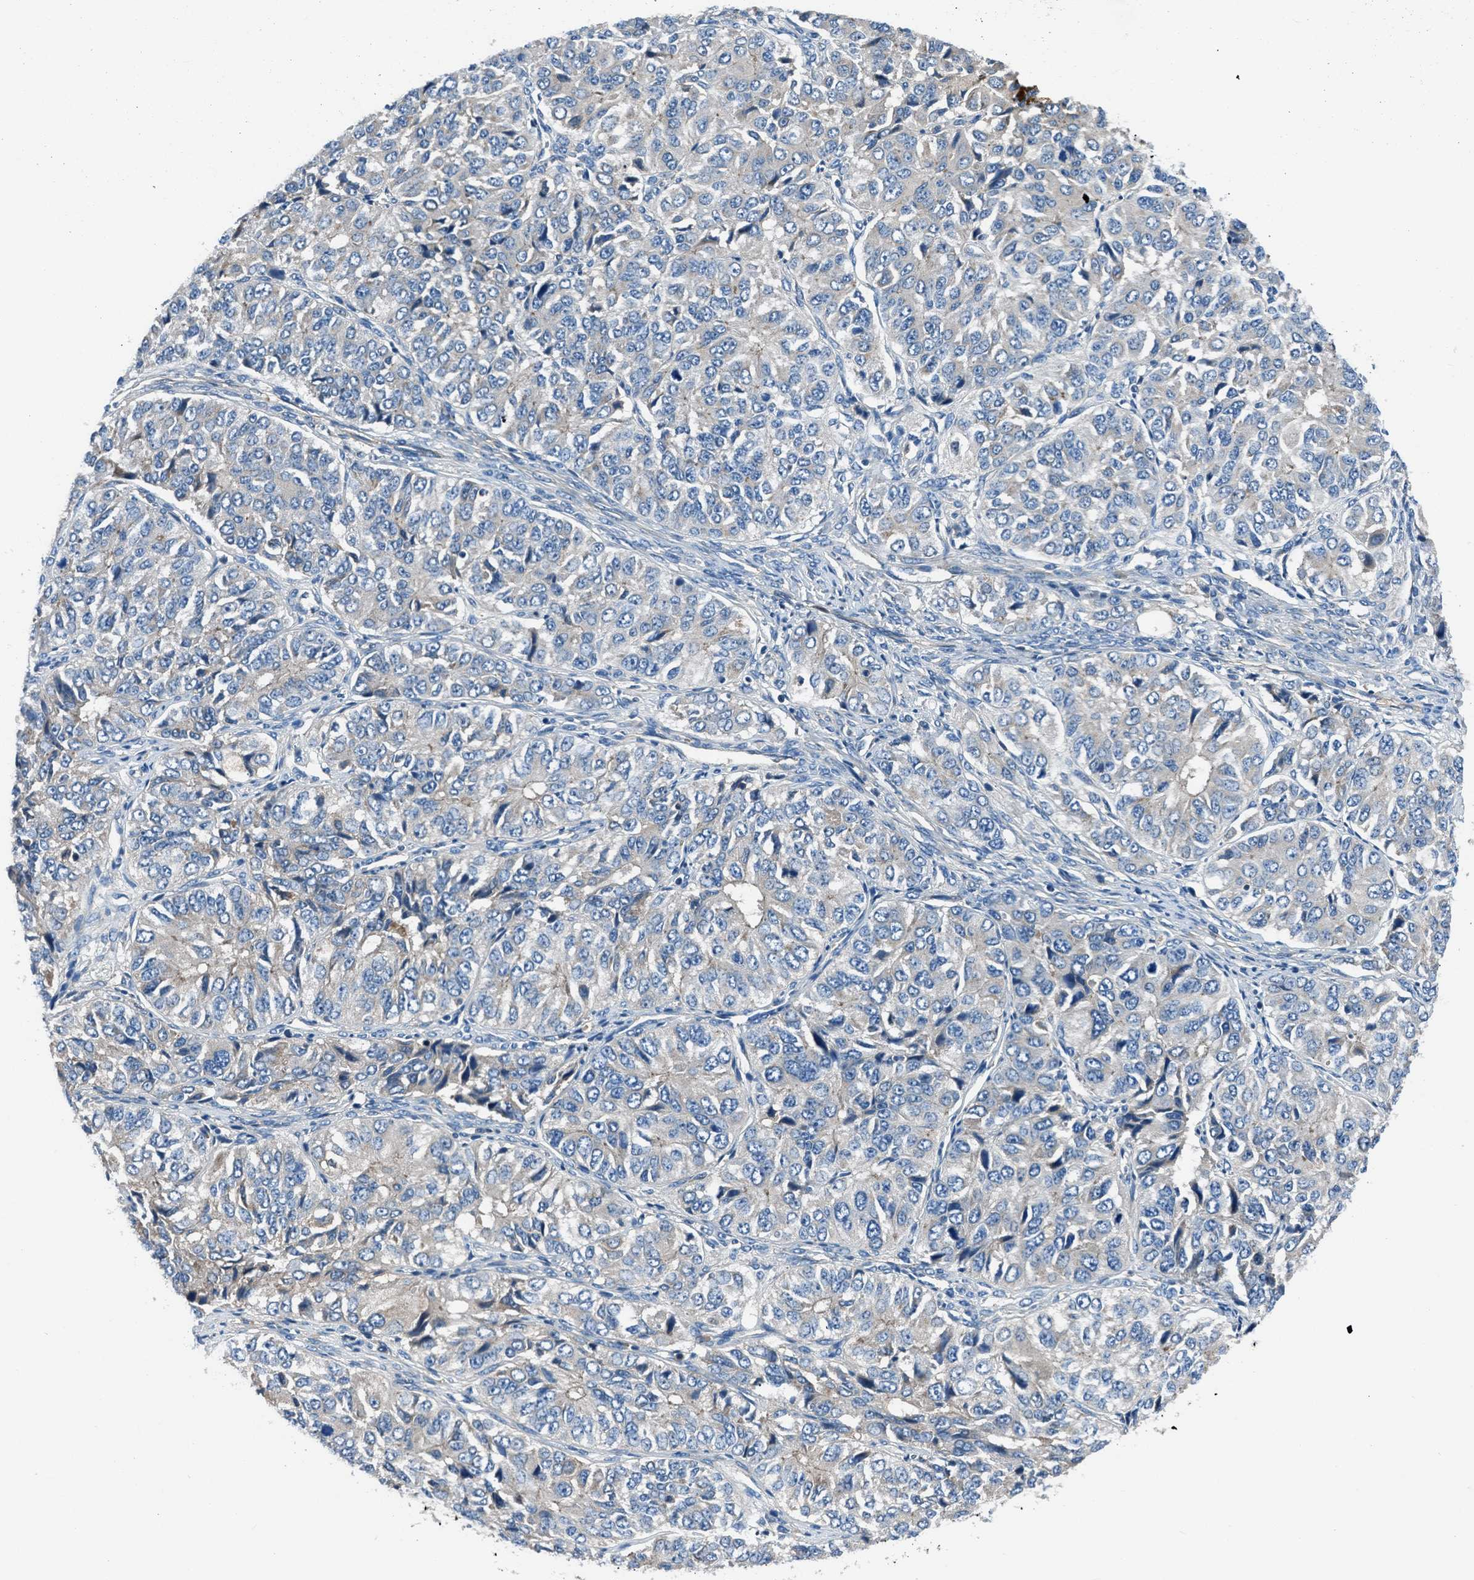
{"staining": {"intensity": "negative", "quantity": "none", "location": "none"}, "tissue": "ovarian cancer", "cell_type": "Tumor cells", "image_type": "cancer", "snomed": [{"axis": "morphology", "description": "Carcinoma, endometroid"}, {"axis": "topography", "description": "Ovary"}], "caption": "There is no significant expression in tumor cells of ovarian cancer (endometroid carcinoma).", "gene": "SLC38A6", "patient": {"sex": "female", "age": 51}}